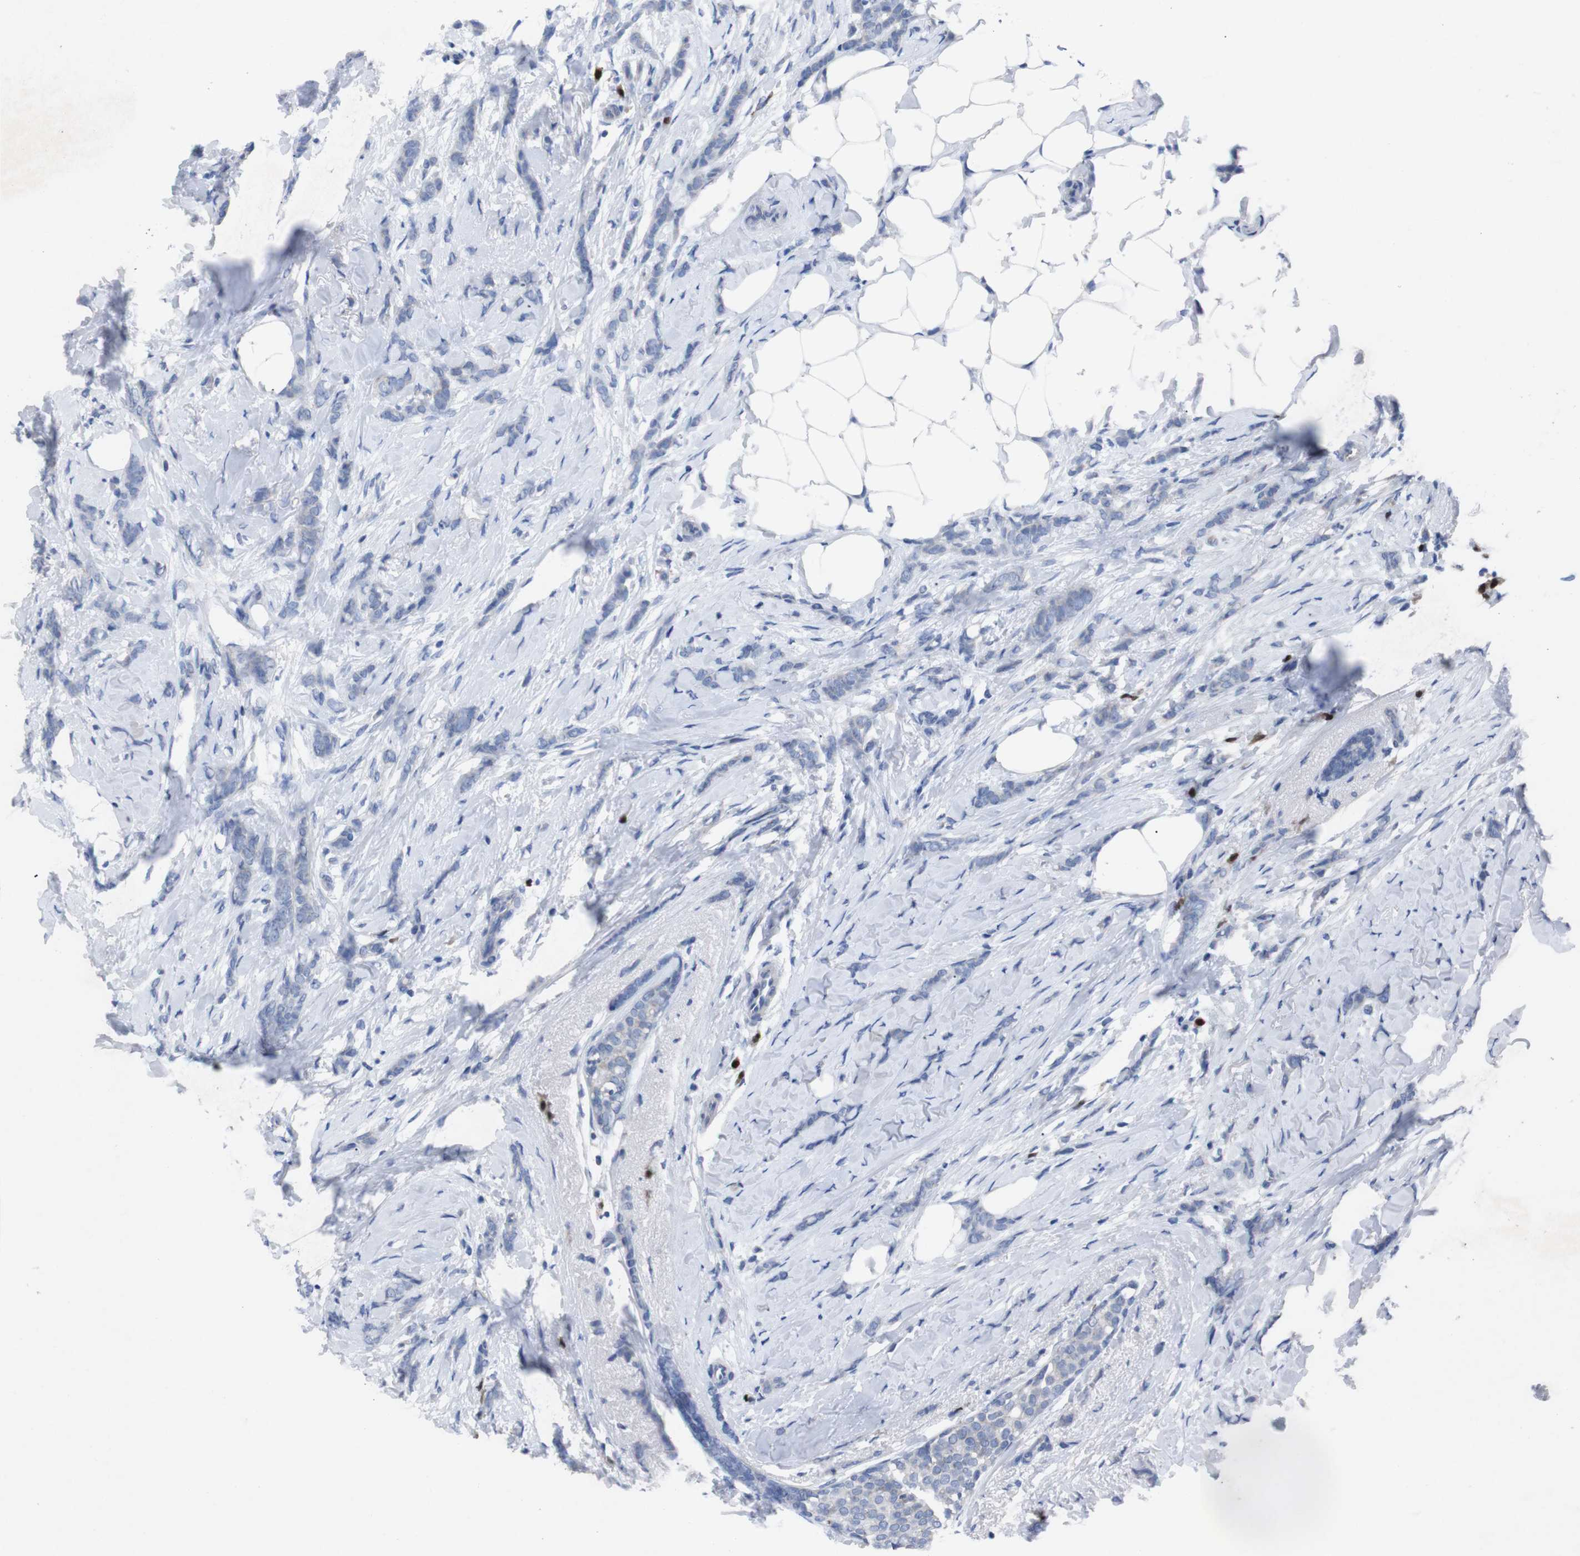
{"staining": {"intensity": "negative", "quantity": "none", "location": "none"}, "tissue": "breast cancer", "cell_type": "Tumor cells", "image_type": "cancer", "snomed": [{"axis": "morphology", "description": "Lobular carcinoma, in situ"}, {"axis": "morphology", "description": "Lobular carcinoma"}, {"axis": "topography", "description": "Breast"}], "caption": "There is no significant staining in tumor cells of lobular carcinoma in situ (breast).", "gene": "IRF4", "patient": {"sex": "female", "age": 41}}